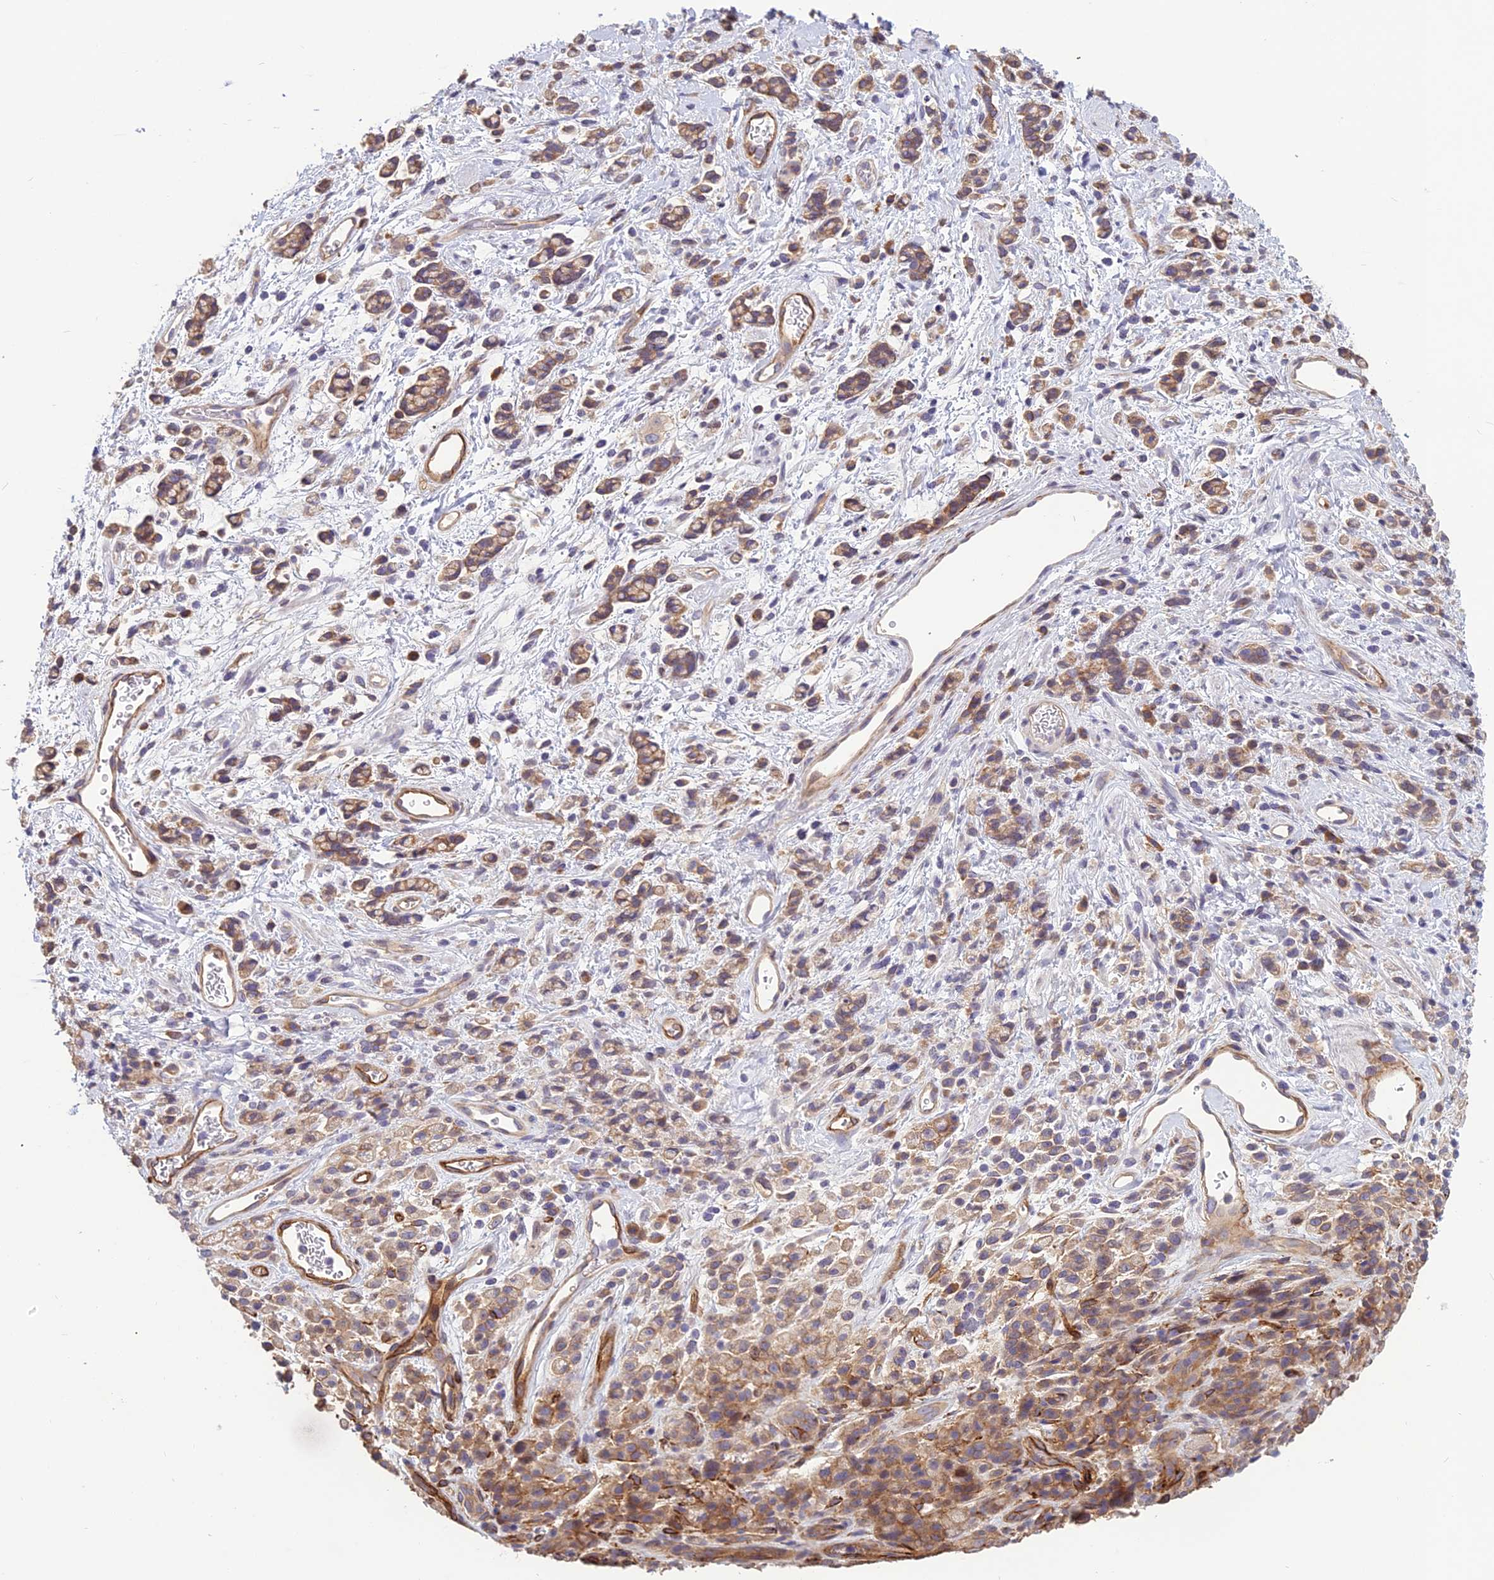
{"staining": {"intensity": "moderate", "quantity": "25%-75%", "location": "cytoplasmic/membranous"}, "tissue": "stomach cancer", "cell_type": "Tumor cells", "image_type": "cancer", "snomed": [{"axis": "morphology", "description": "Adenocarcinoma, NOS"}, {"axis": "topography", "description": "Stomach"}], "caption": "Tumor cells show medium levels of moderate cytoplasmic/membranous expression in about 25%-75% of cells in stomach cancer. (DAB IHC with brightfield microscopy, high magnification).", "gene": "TSPAN15", "patient": {"sex": "female", "age": 60}}